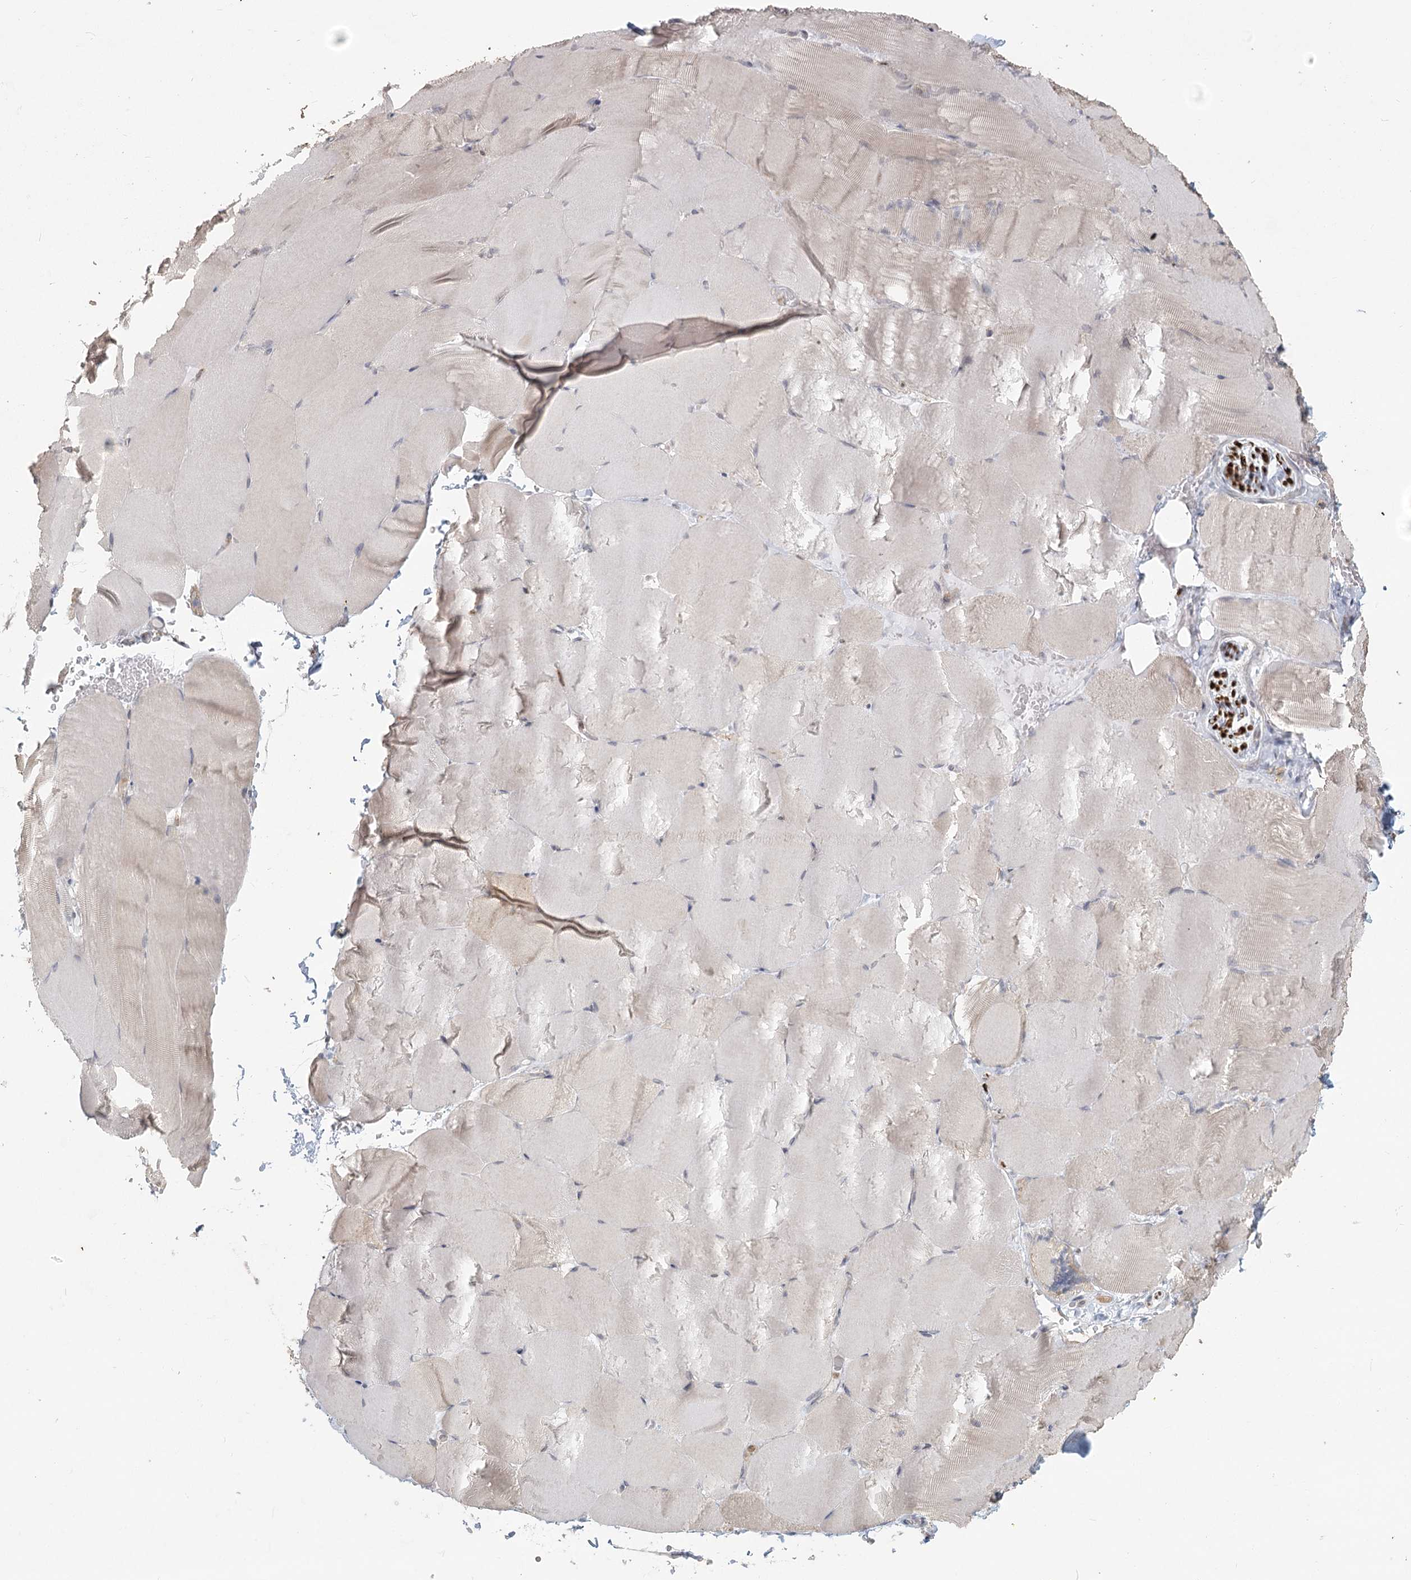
{"staining": {"intensity": "negative", "quantity": "none", "location": "none"}, "tissue": "skeletal muscle", "cell_type": "Myocytes", "image_type": "normal", "snomed": [{"axis": "morphology", "description": "Normal tissue, NOS"}, {"axis": "topography", "description": "Skeletal muscle"}, {"axis": "topography", "description": "Parathyroid gland"}], "caption": "The photomicrograph shows no significant expression in myocytes of skeletal muscle.", "gene": "LACTB", "patient": {"sex": "female", "age": 37}}